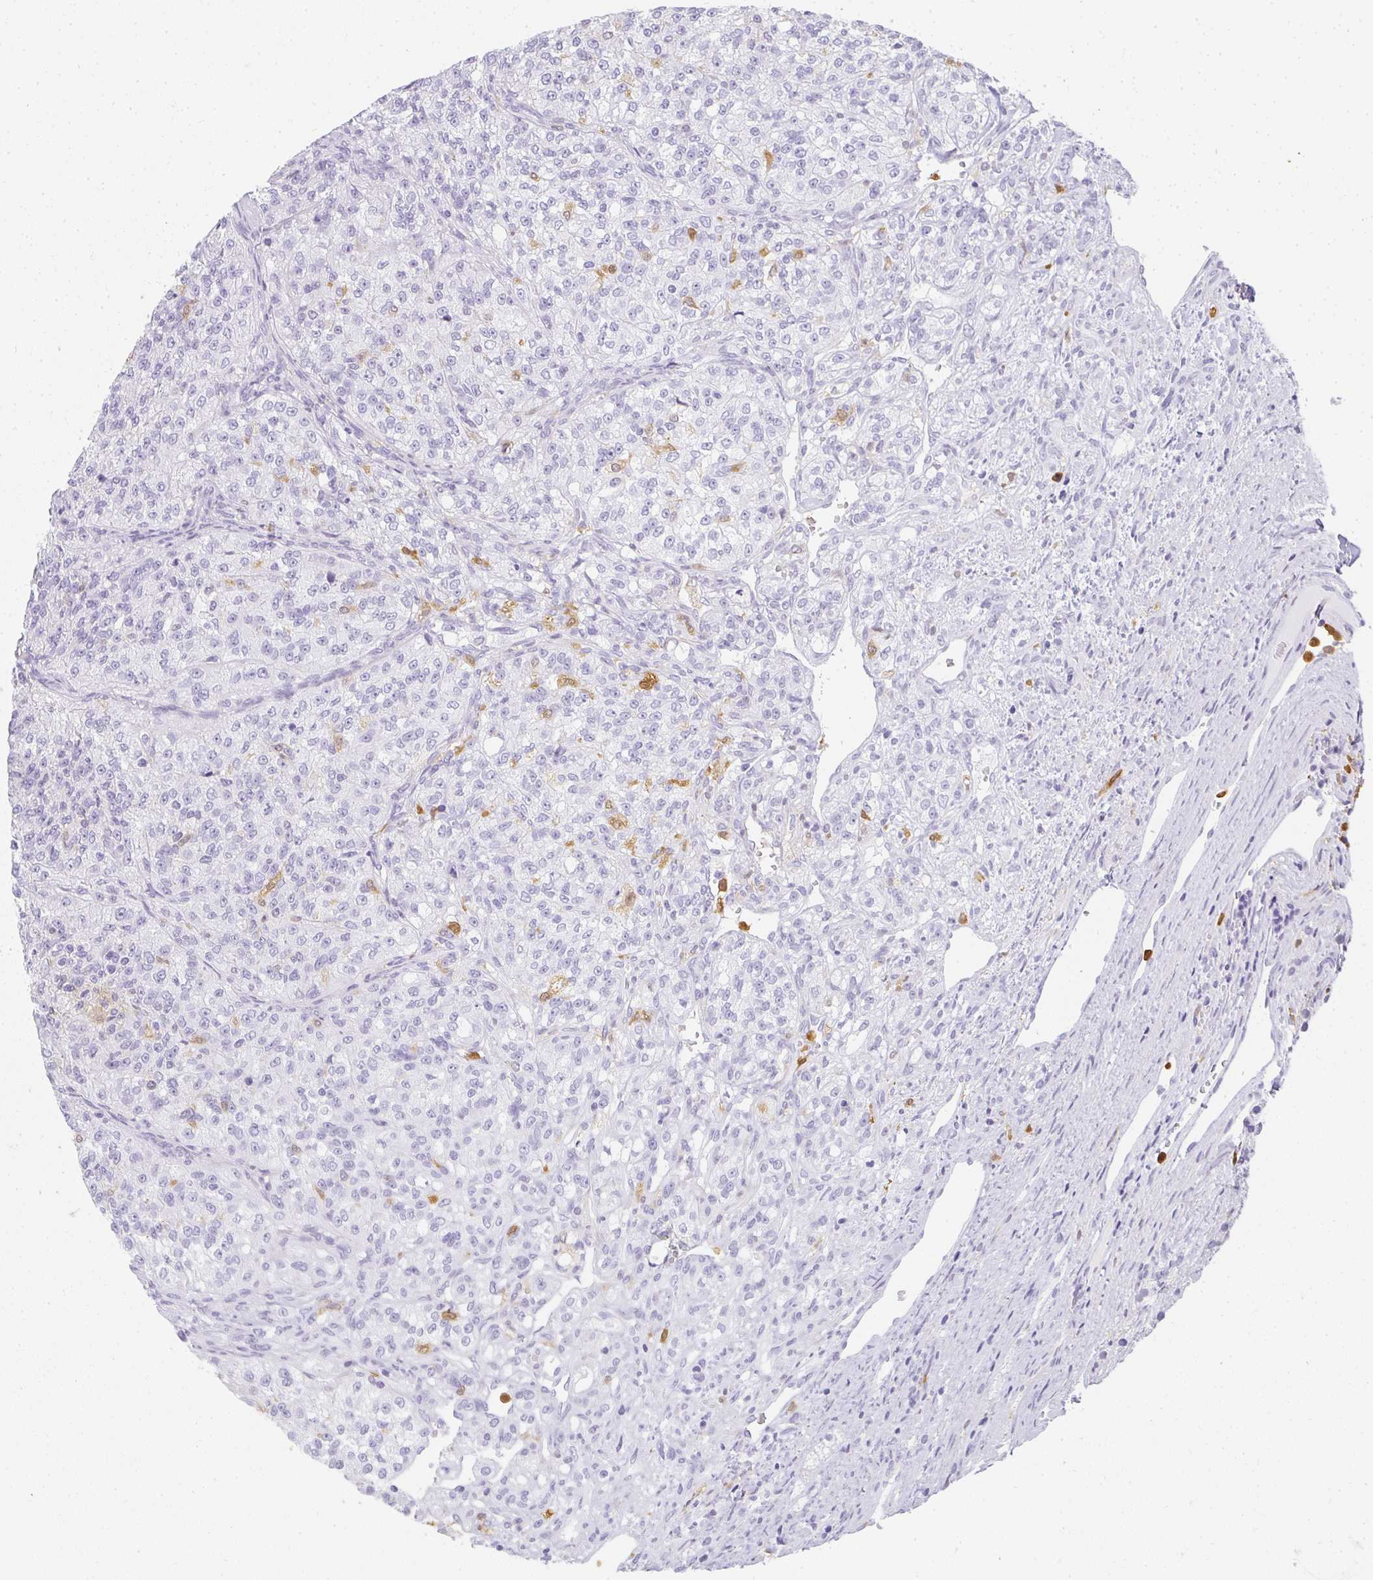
{"staining": {"intensity": "negative", "quantity": "none", "location": "none"}, "tissue": "renal cancer", "cell_type": "Tumor cells", "image_type": "cancer", "snomed": [{"axis": "morphology", "description": "Adenocarcinoma, NOS"}, {"axis": "topography", "description": "Kidney"}], "caption": "Immunohistochemical staining of adenocarcinoma (renal) shows no significant staining in tumor cells.", "gene": "HK3", "patient": {"sex": "female", "age": 63}}